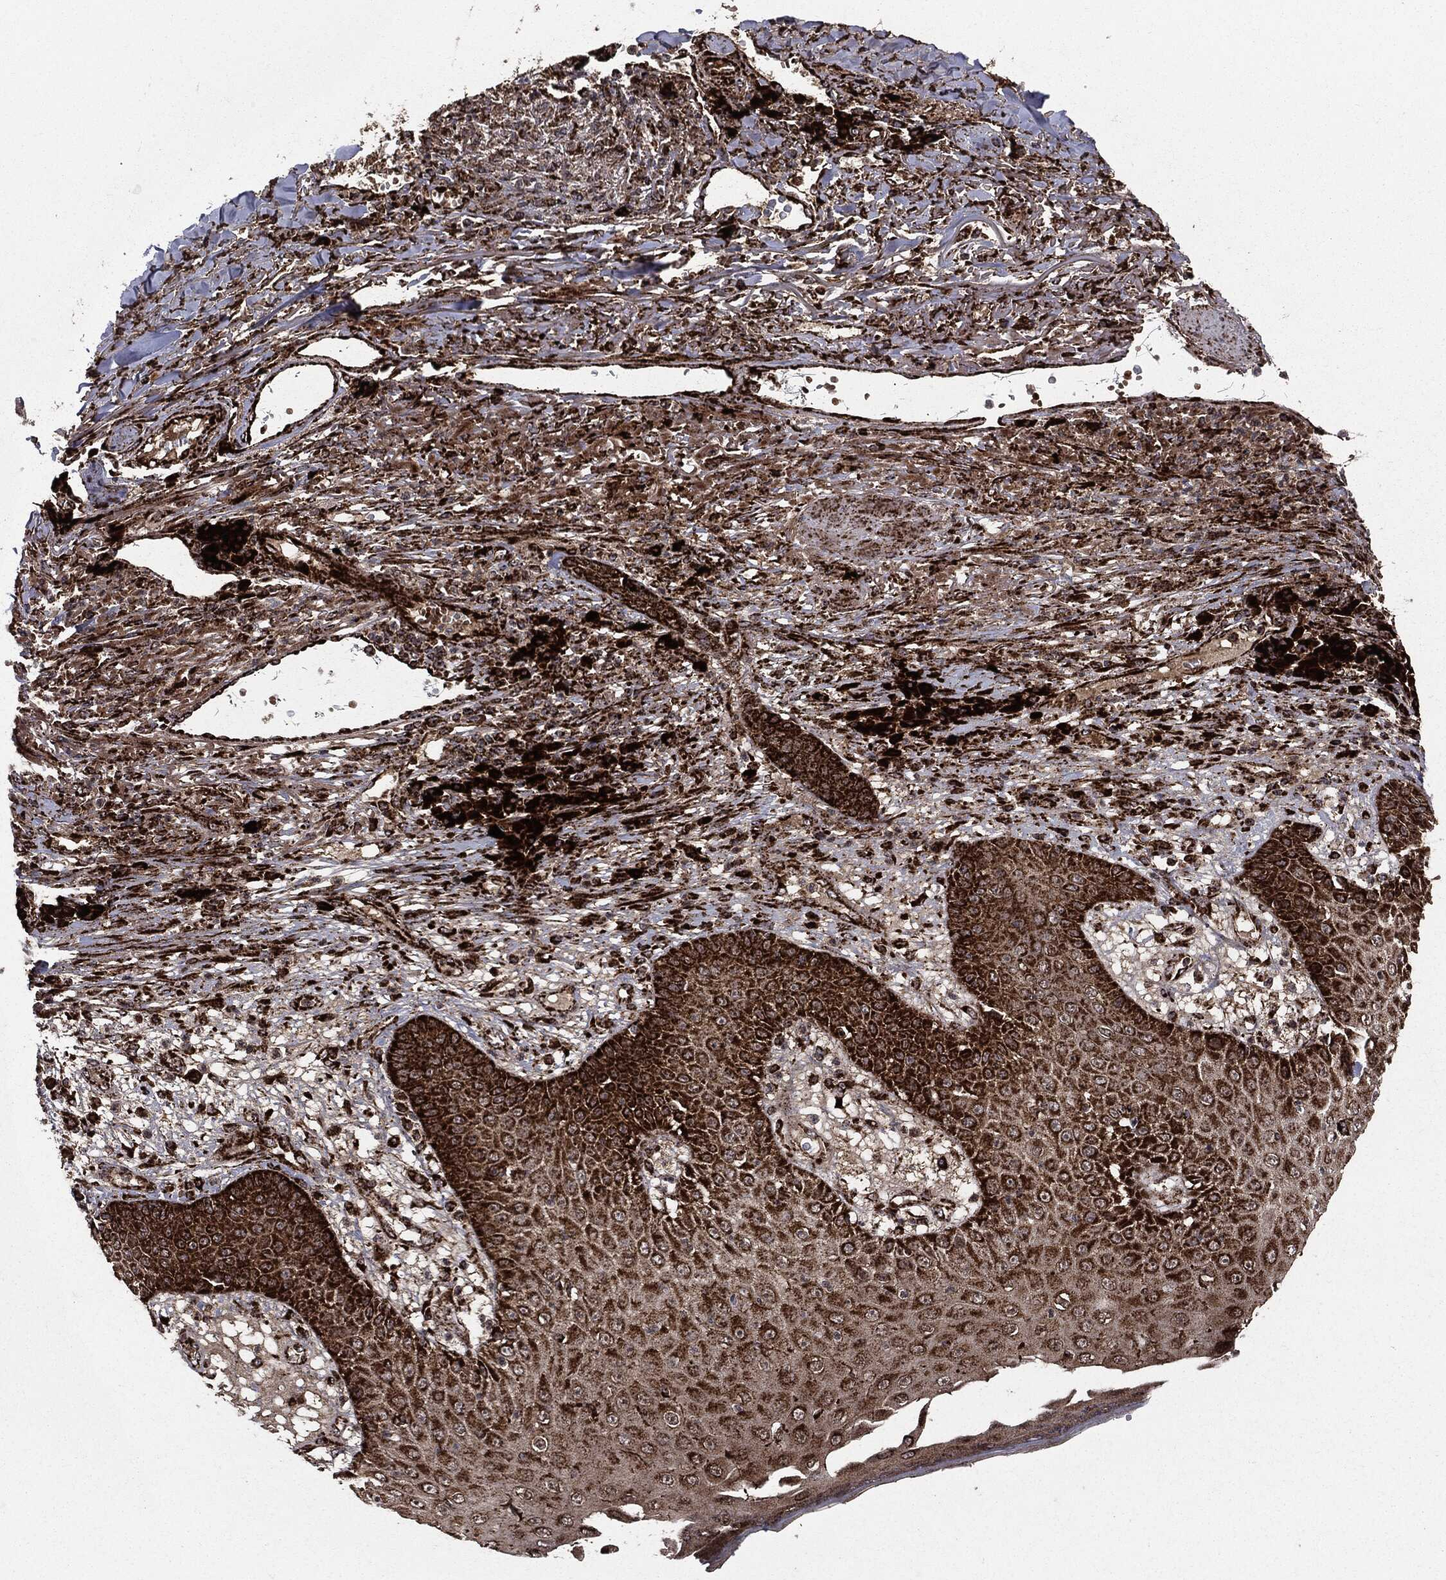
{"staining": {"intensity": "strong", "quantity": ">75%", "location": "cytoplasmic/membranous"}, "tissue": "skin cancer", "cell_type": "Tumor cells", "image_type": "cancer", "snomed": [{"axis": "morphology", "description": "Squamous cell carcinoma, NOS"}, {"axis": "topography", "description": "Skin"}], "caption": "The image displays staining of skin squamous cell carcinoma, revealing strong cytoplasmic/membranous protein expression (brown color) within tumor cells.", "gene": "MAP2K1", "patient": {"sex": "male", "age": 82}}